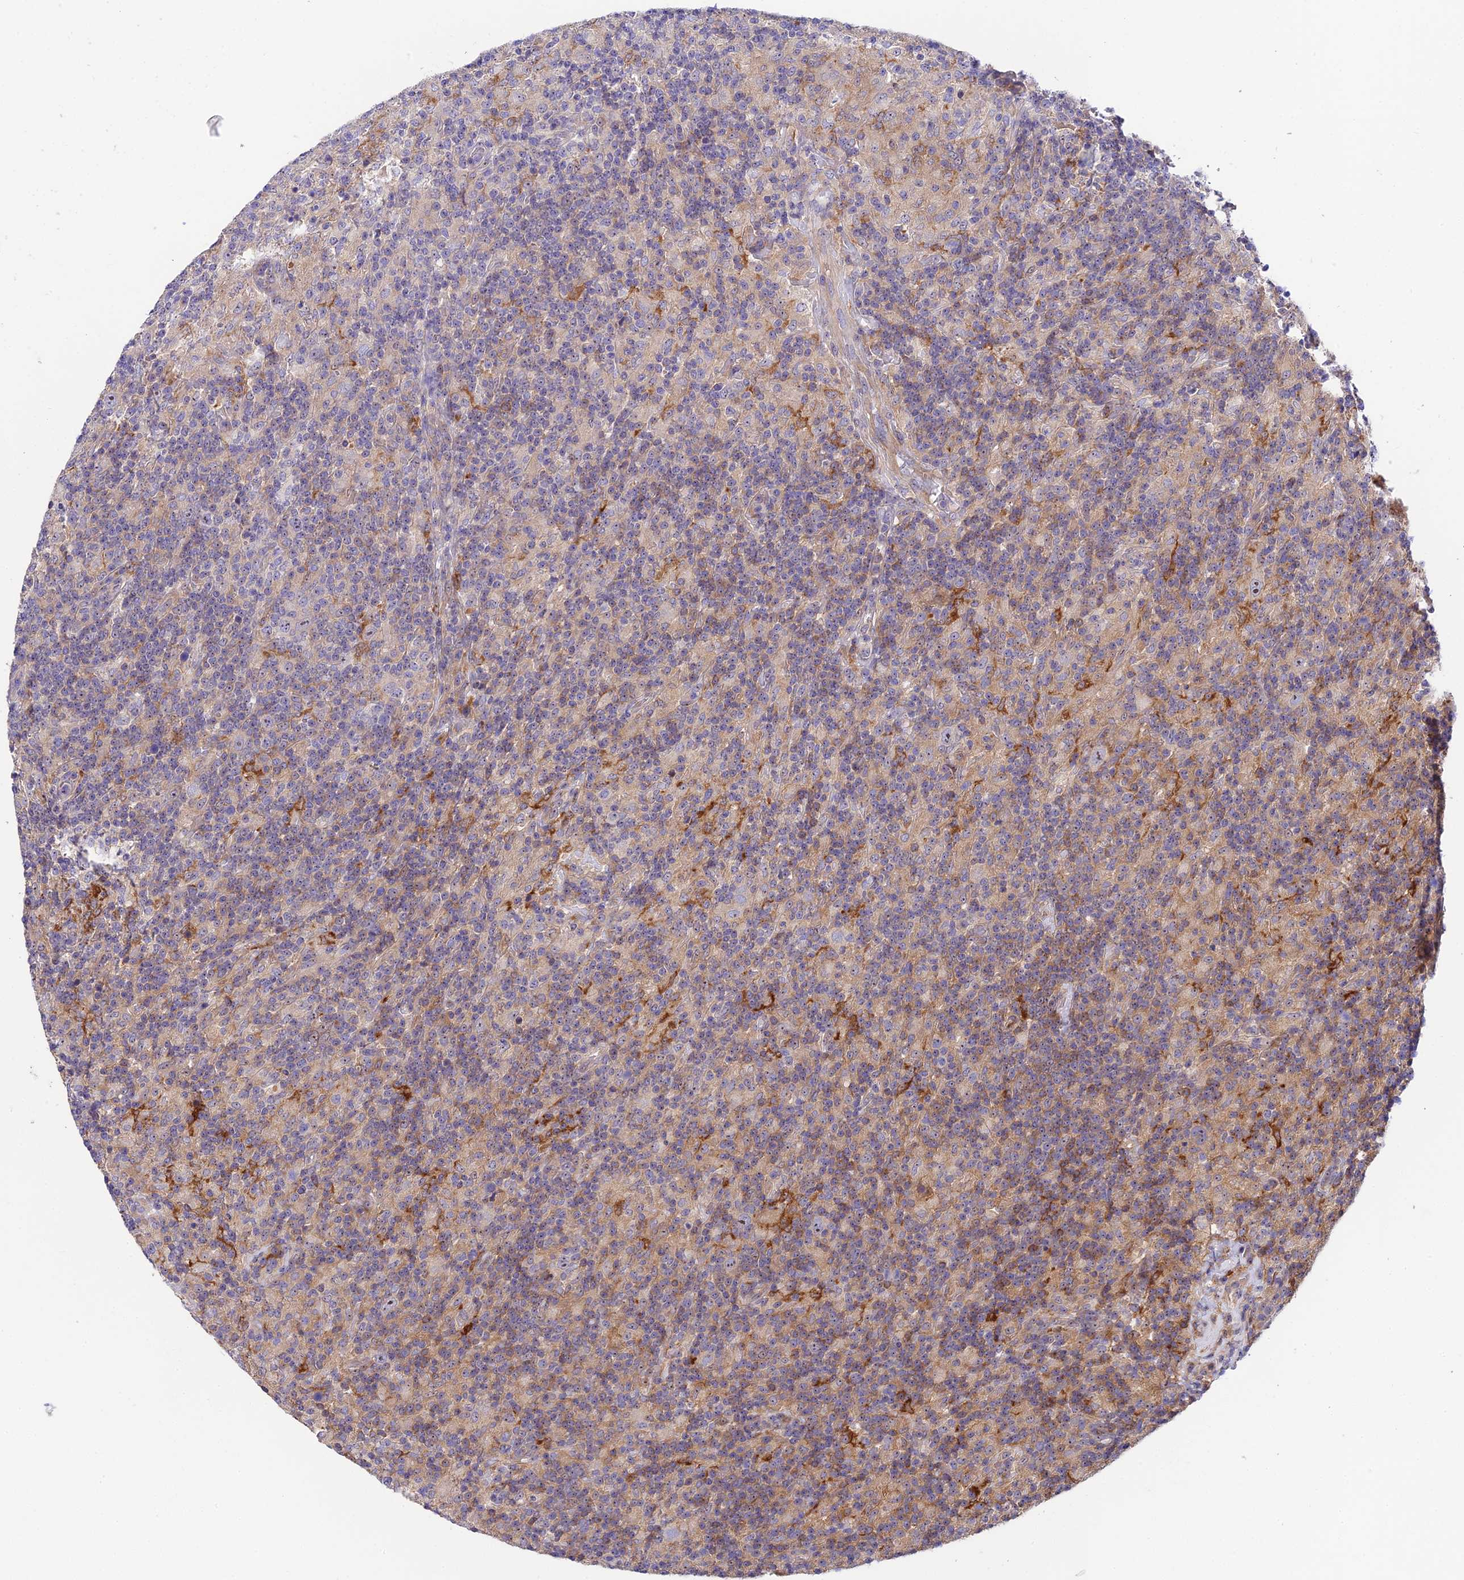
{"staining": {"intensity": "negative", "quantity": "none", "location": "none"}, "tissue": "lymphoma", "cell_type": "Tumor cells", "image_type": "cancer", "snomed": [{"axis": "morphology", "description": "Hodgkin's disease, NOS"}, {"axis": "topography", "description": "Lymph node"}], "caption": "Histopathology image shows no significant protein positivity in tumor cells of Hodgkin's disease. Brightfield microscopy of immunohistochemistry (IHC) stained with DAB (brown) and hematoxylin (blue), captured at high magnification.", "gene": "DUSP29", "patient": {"sex": "male", "age": 70}}